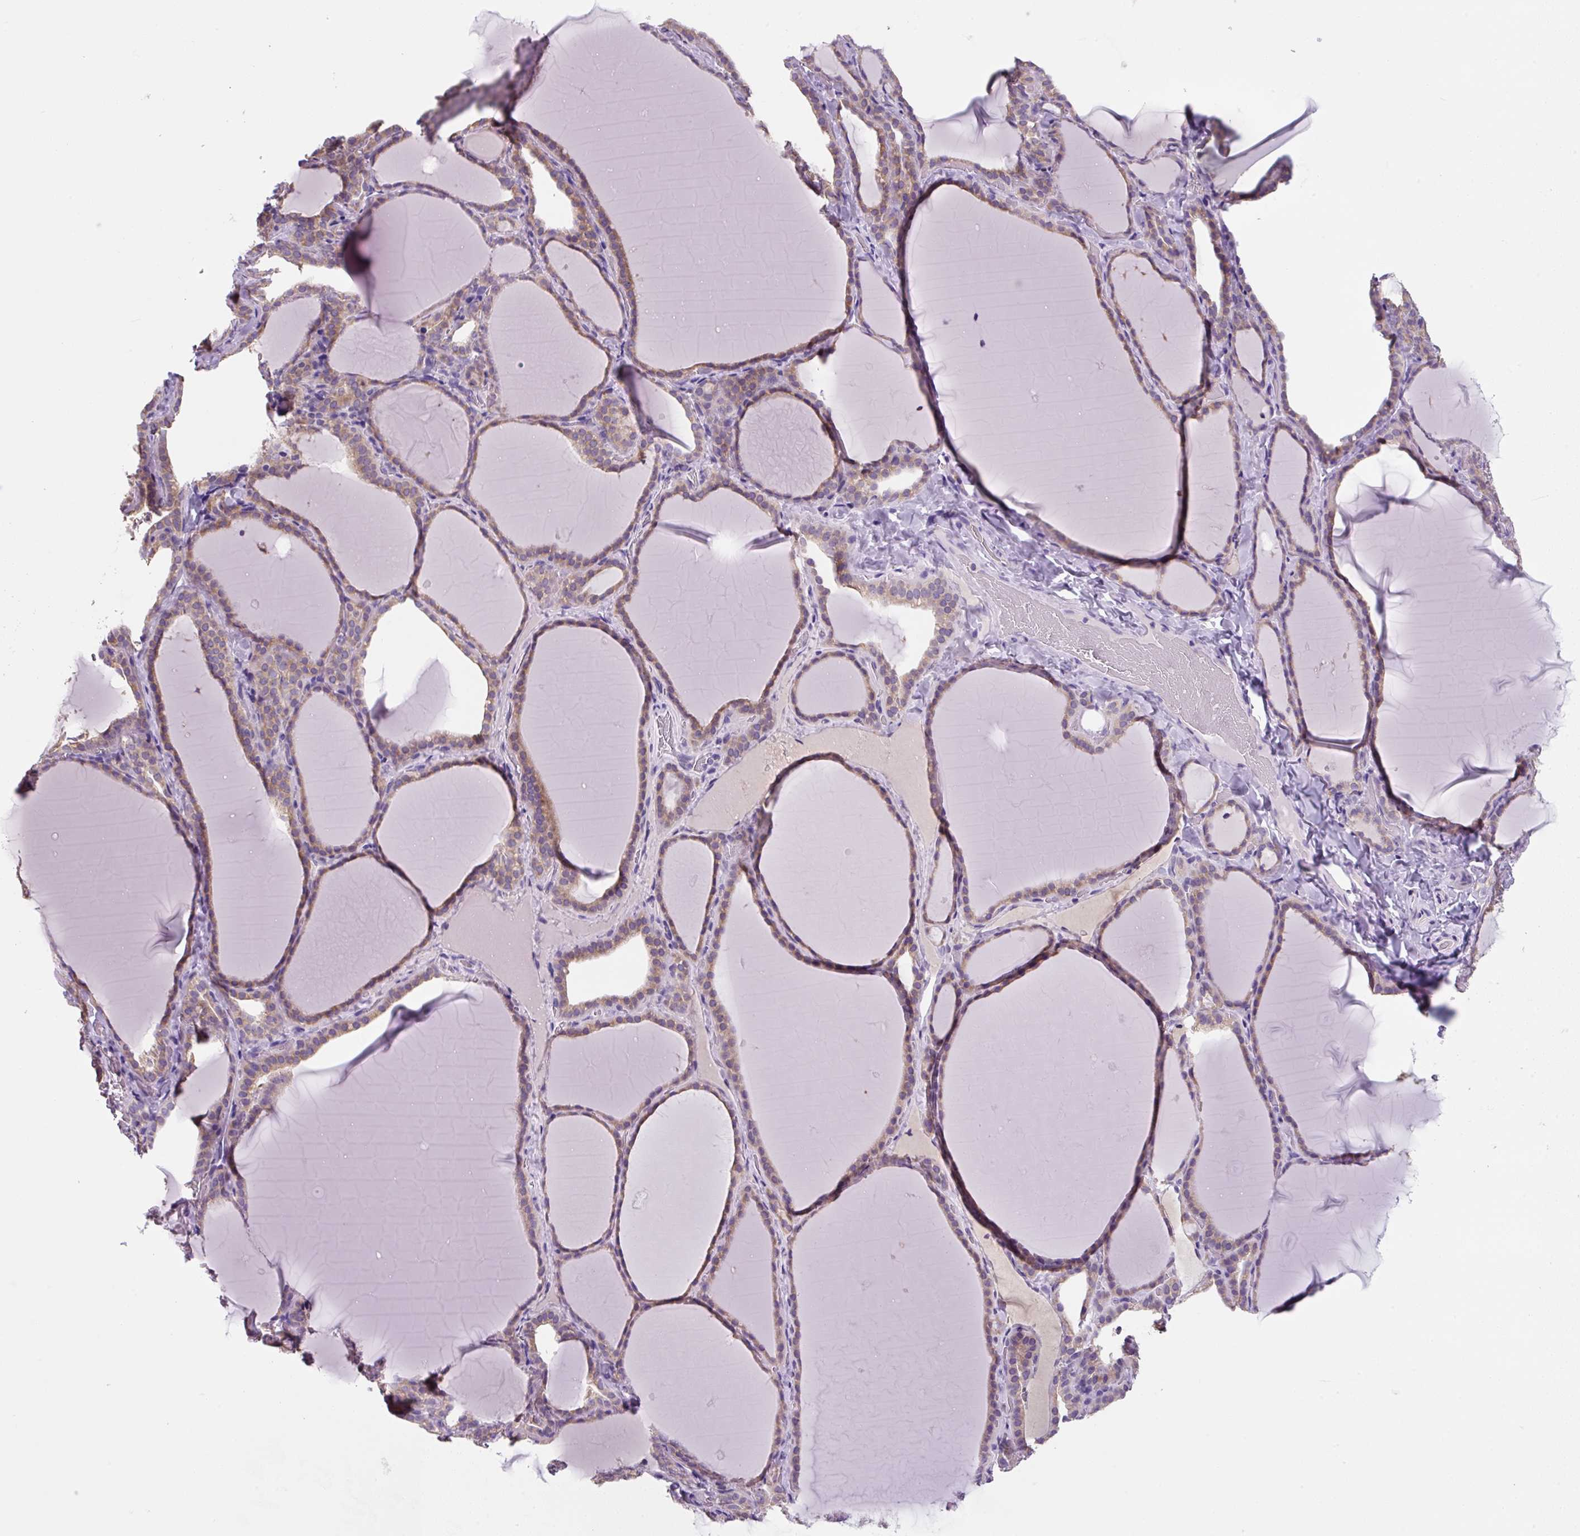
{"staining": {"intensity": "moderate", "quantity": ">75%", "location": "cytoplasmic/membranous"}, "tissue": "thyroid gland", "cell_type": "Glandular cells", "image_type": "normal", "snomed": [{"axis": "morphology", "description": "Normal tissue, NOS"}, {"axis": "topography", "description": "Thyroid gland"}], "caption": "Immunohistochemical staining of unremarkable thyroid gland shows medium levels of moderate cytoplasmic/membranous positivity in approximately >75% of glandular cells.", "gene": "FZD5", "patient": {"sex": "female", "age": 22}}